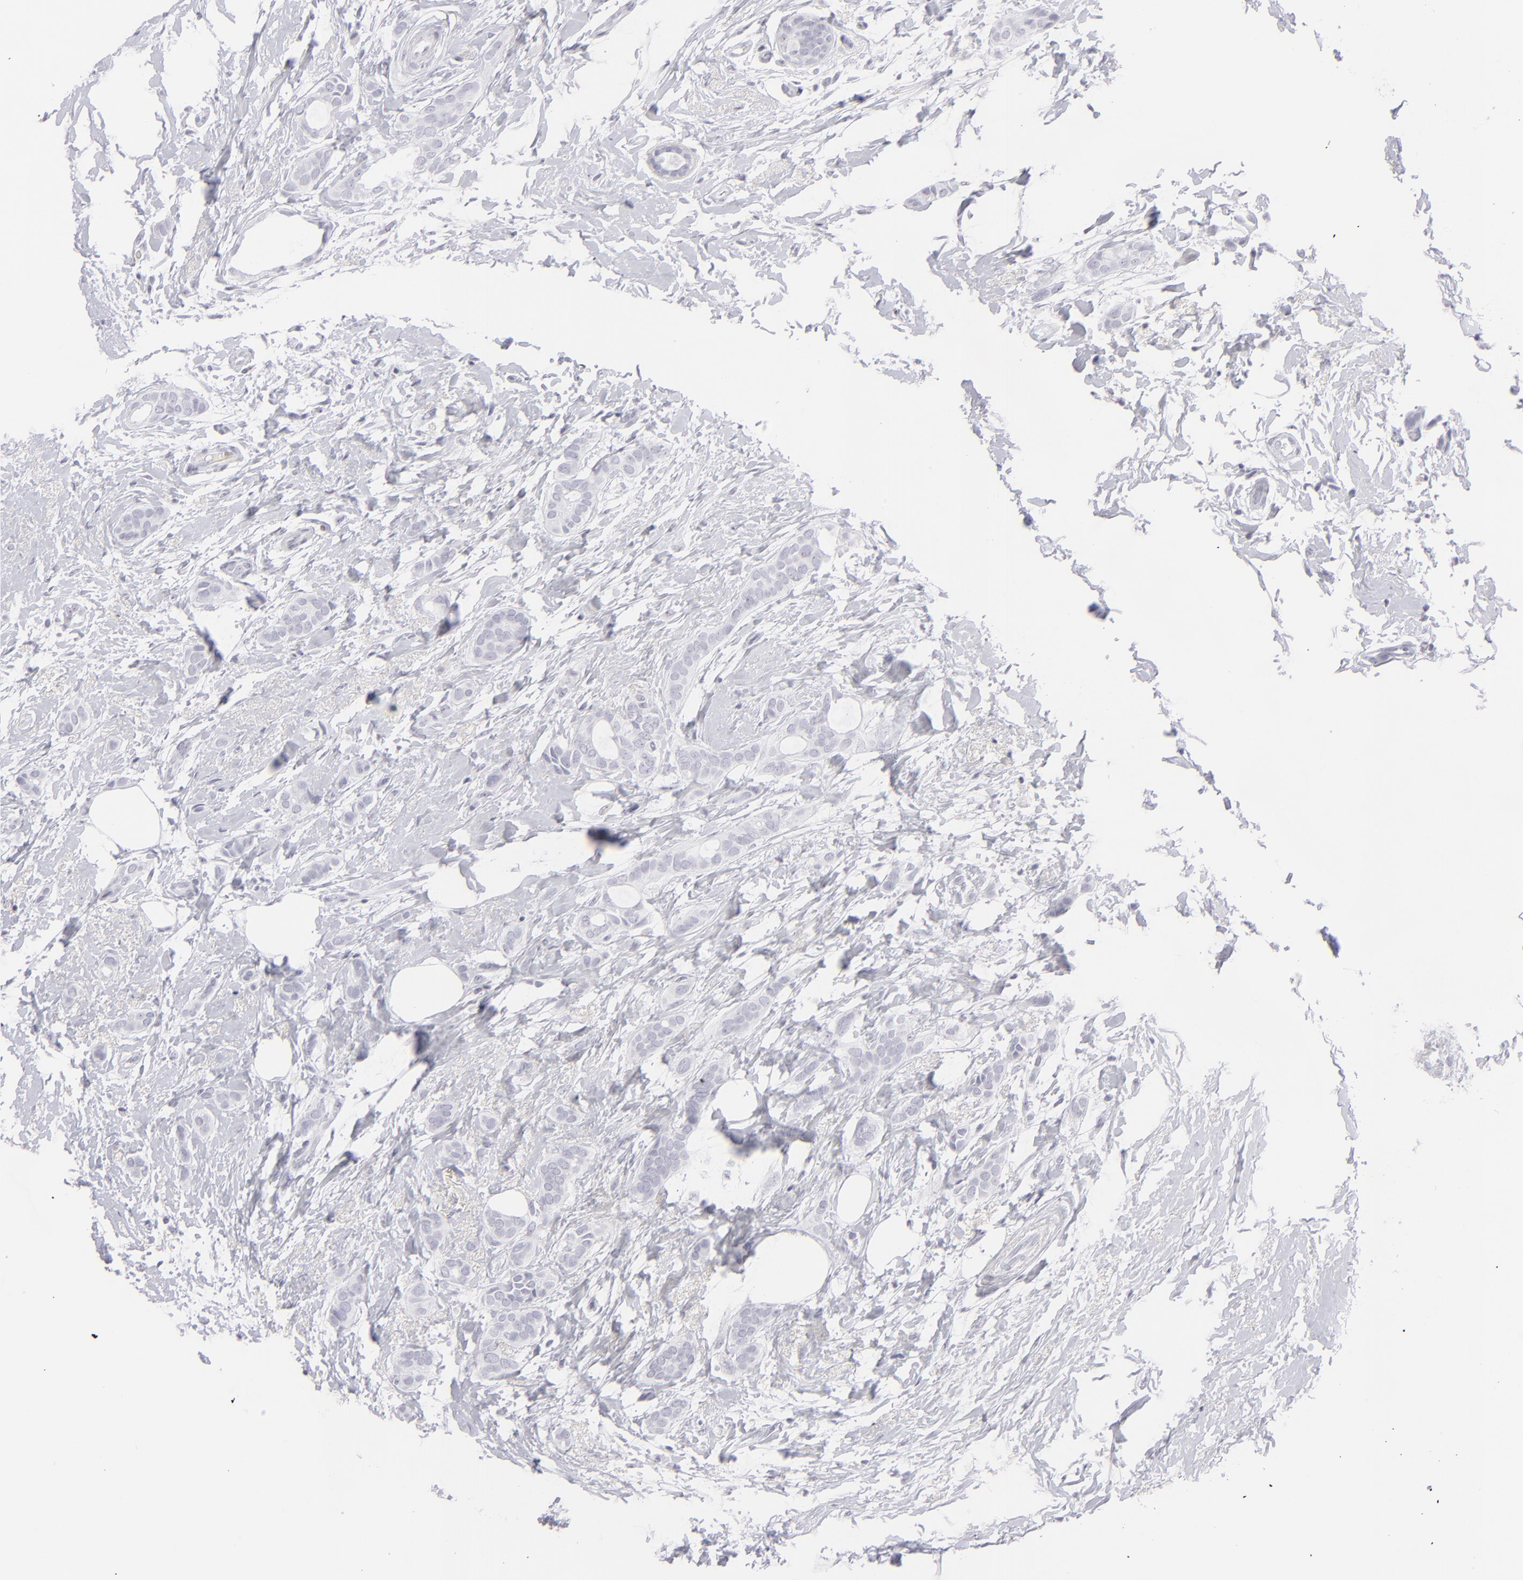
{"staining": {"intensity": "negative", "quantity": "none", "location": "none"}, "tissue": "breast cancer", "cell_type": "Tumor cells", "image_type": "cancer", "snomed": [{"axis": "morphology", "description": "Duct carcinoma"}, {"axis": "topography", "description": "Breast"}], "caption": "Immunohistochemical staining of human breast cancer displays no significant positivity in tumor cells.", "gene": "CD7", "patient": {"sex": "female", "age": 54}}